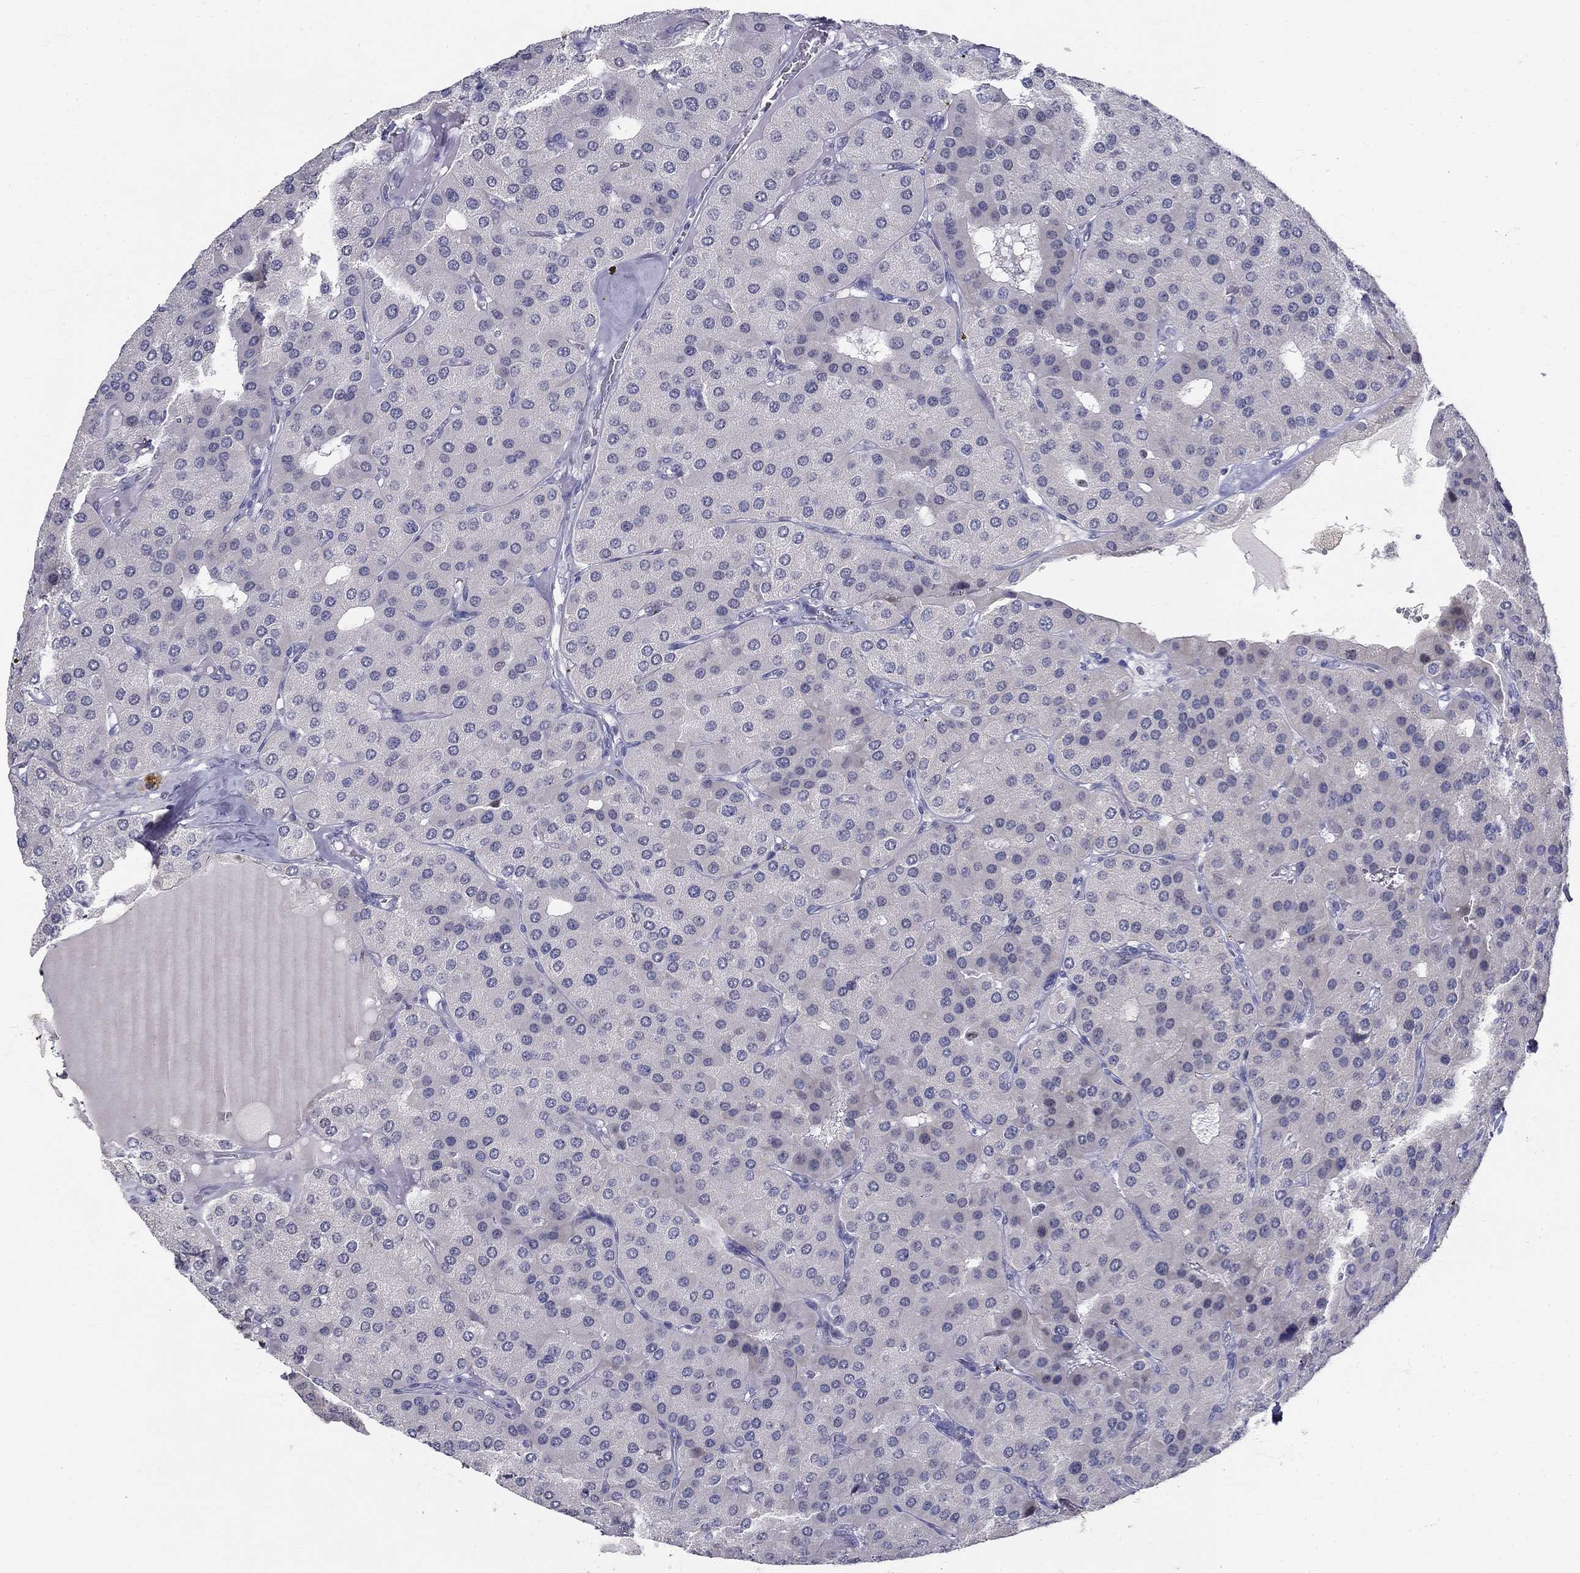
{"staining": {"intensity": "negative", "quantity": "none", "location": "none"}, "tissue": "parathyroid gland", "cell_type": "Glandular cells", "image_type": "normal", "snomed": [{"axis": "morphology", "description": "Normal tissue, NOS"}, {"axis": "morphology", "description": "Adenoma, NOS"}, {"axis": "topography", "description": "Parathyroid gland"}], "caption": "Immunohistochemical staining of normal parathyroid gland shows no significant positivity in glandular cells.", "gene": "ENSG00000290147", "patient": {"sex": "female", "age": 86}}